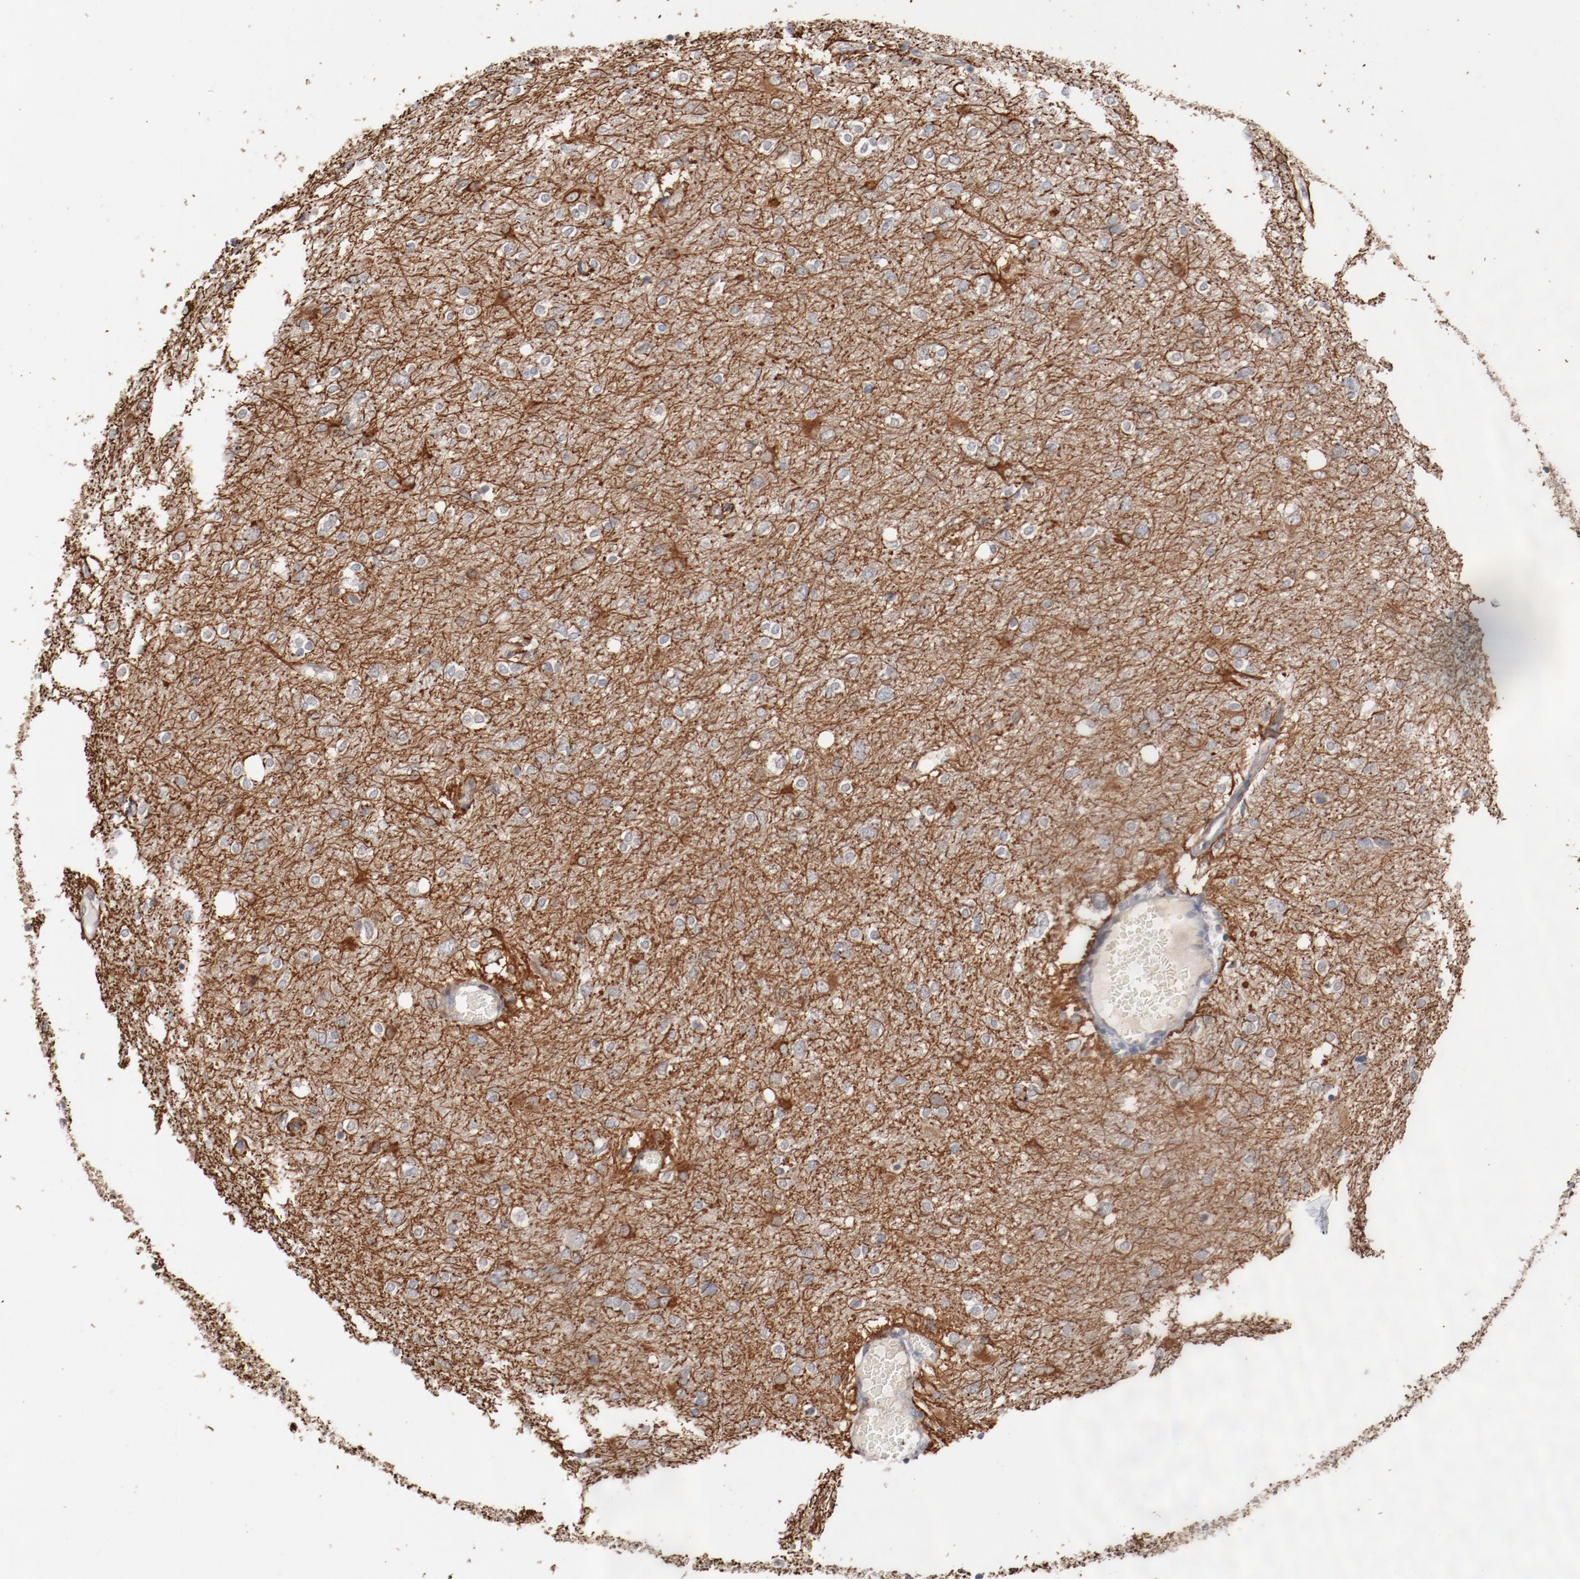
{"staining": {"intensity": "moderate", "quantity": "<25%", "location": "cytoplasmic/membranous"}, "tissue": "glioma", "cell_type": "Tumor cells", "image_type": "cancer", "snomed": [{"axis": "morphology", "description": "Glioma, malignant, High grade"}, {"axis": "topography", "description": "Brain"}], "caption": "Immunohistochemistry photomicrograph of neoplastic tissue: human high-grade glioma (malignant) stained using immunohistochemistry demonstrates low levels of moderate protein expression localized specifically in the cytoplasmic/membranous of tumor cells, appearing as a cytoplasmic/membranous brown color.", "gene": "ERICH1", "patient": {"sex": "female", "age": 59}}